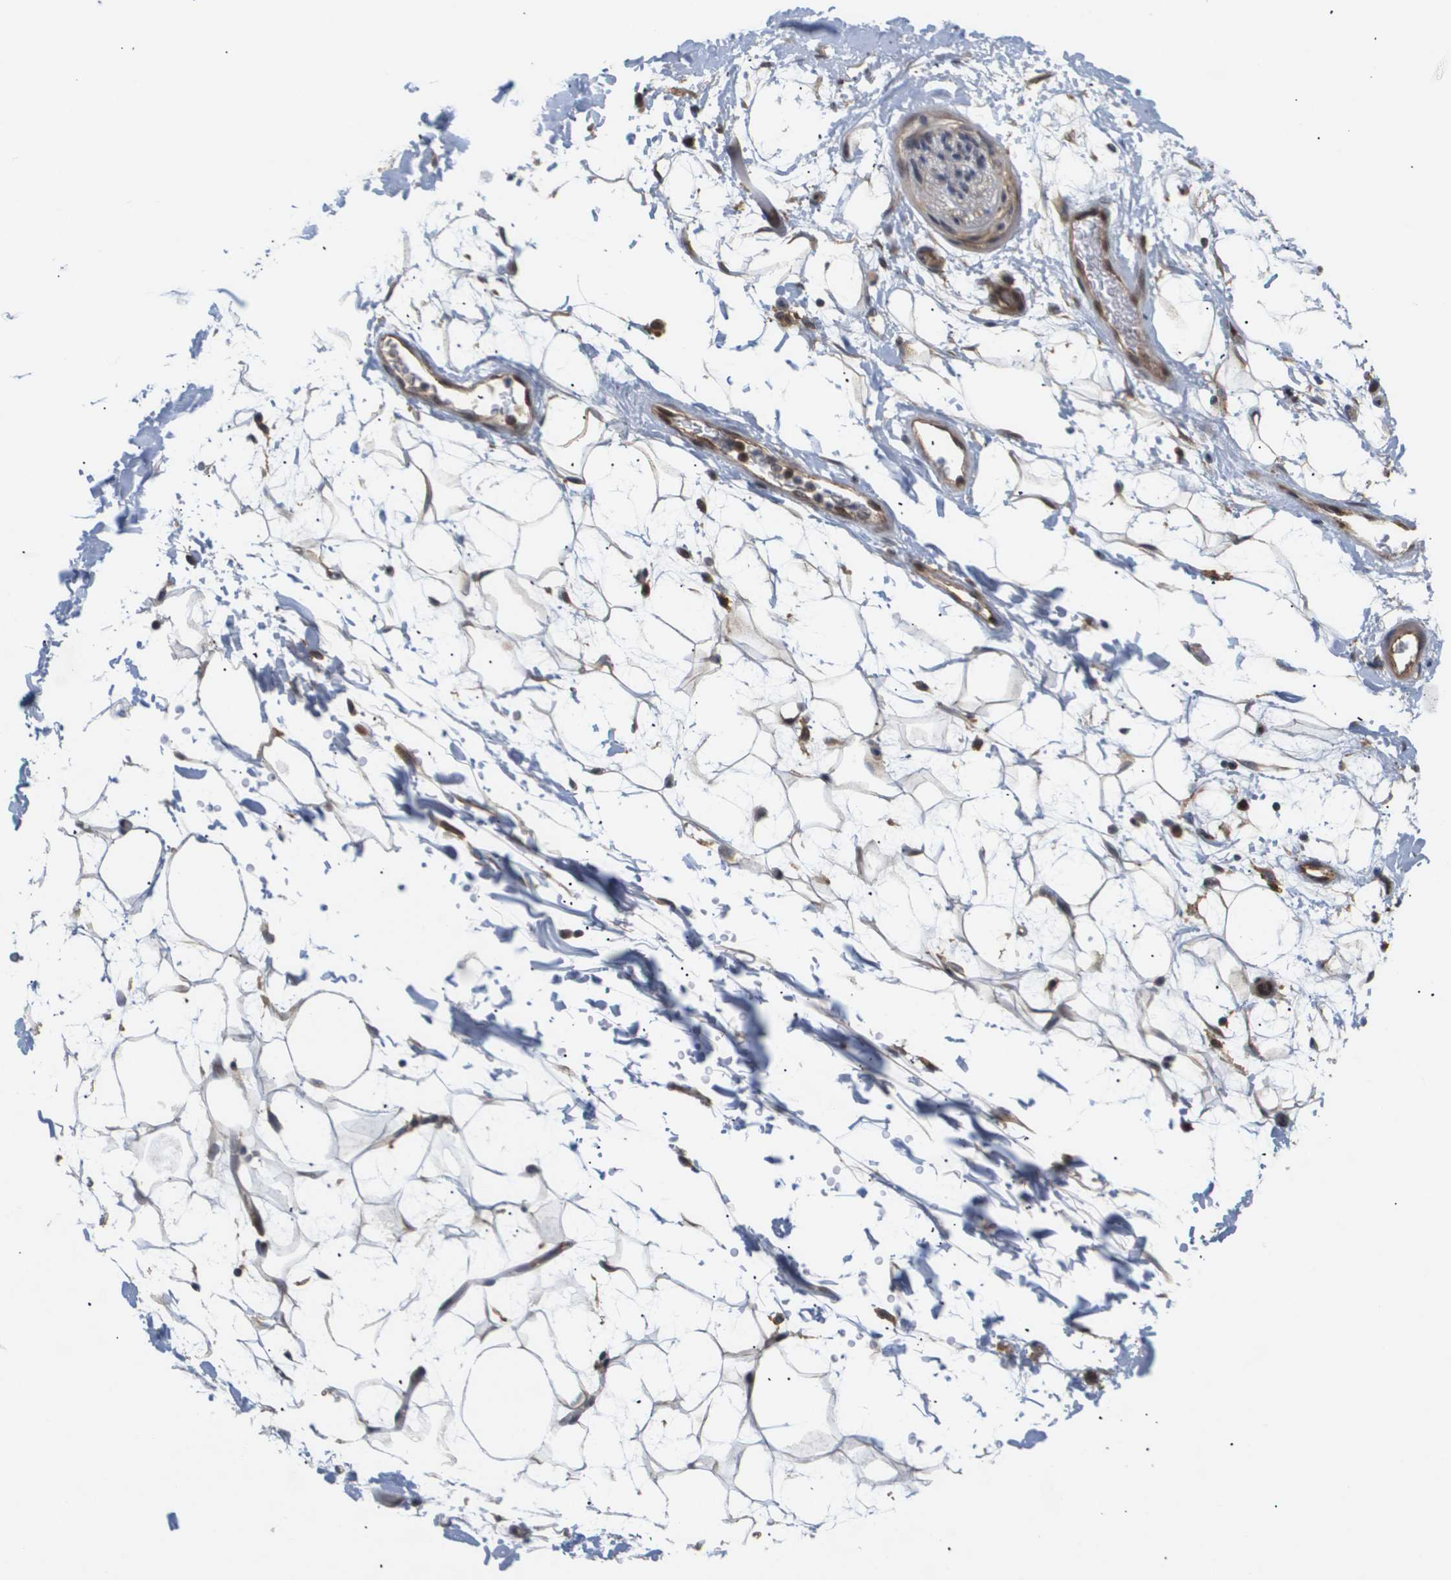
{"staining": {"intensity": "moderate", "quantity": ">75%", "location": "cytoplasmic/membranous"}, "tissue": "adipose tissue", "cell_type": "Adipocytes", "image_type": "normal", "snomed": [{"axis": "morphology", "description": "Normal tissue, NOS"}, {"axis": "topography", "description": "Soft tissue"}], "caption": "A histopathology image showing moderate cytoplasmic/membranous expression in approximately >75% of adipocytes in unremarkable adipose tissue, as visualized by brown immunohistochemical staining.", "gene": "PDGFB", "patient": {"sex": "male", "age": 72}}